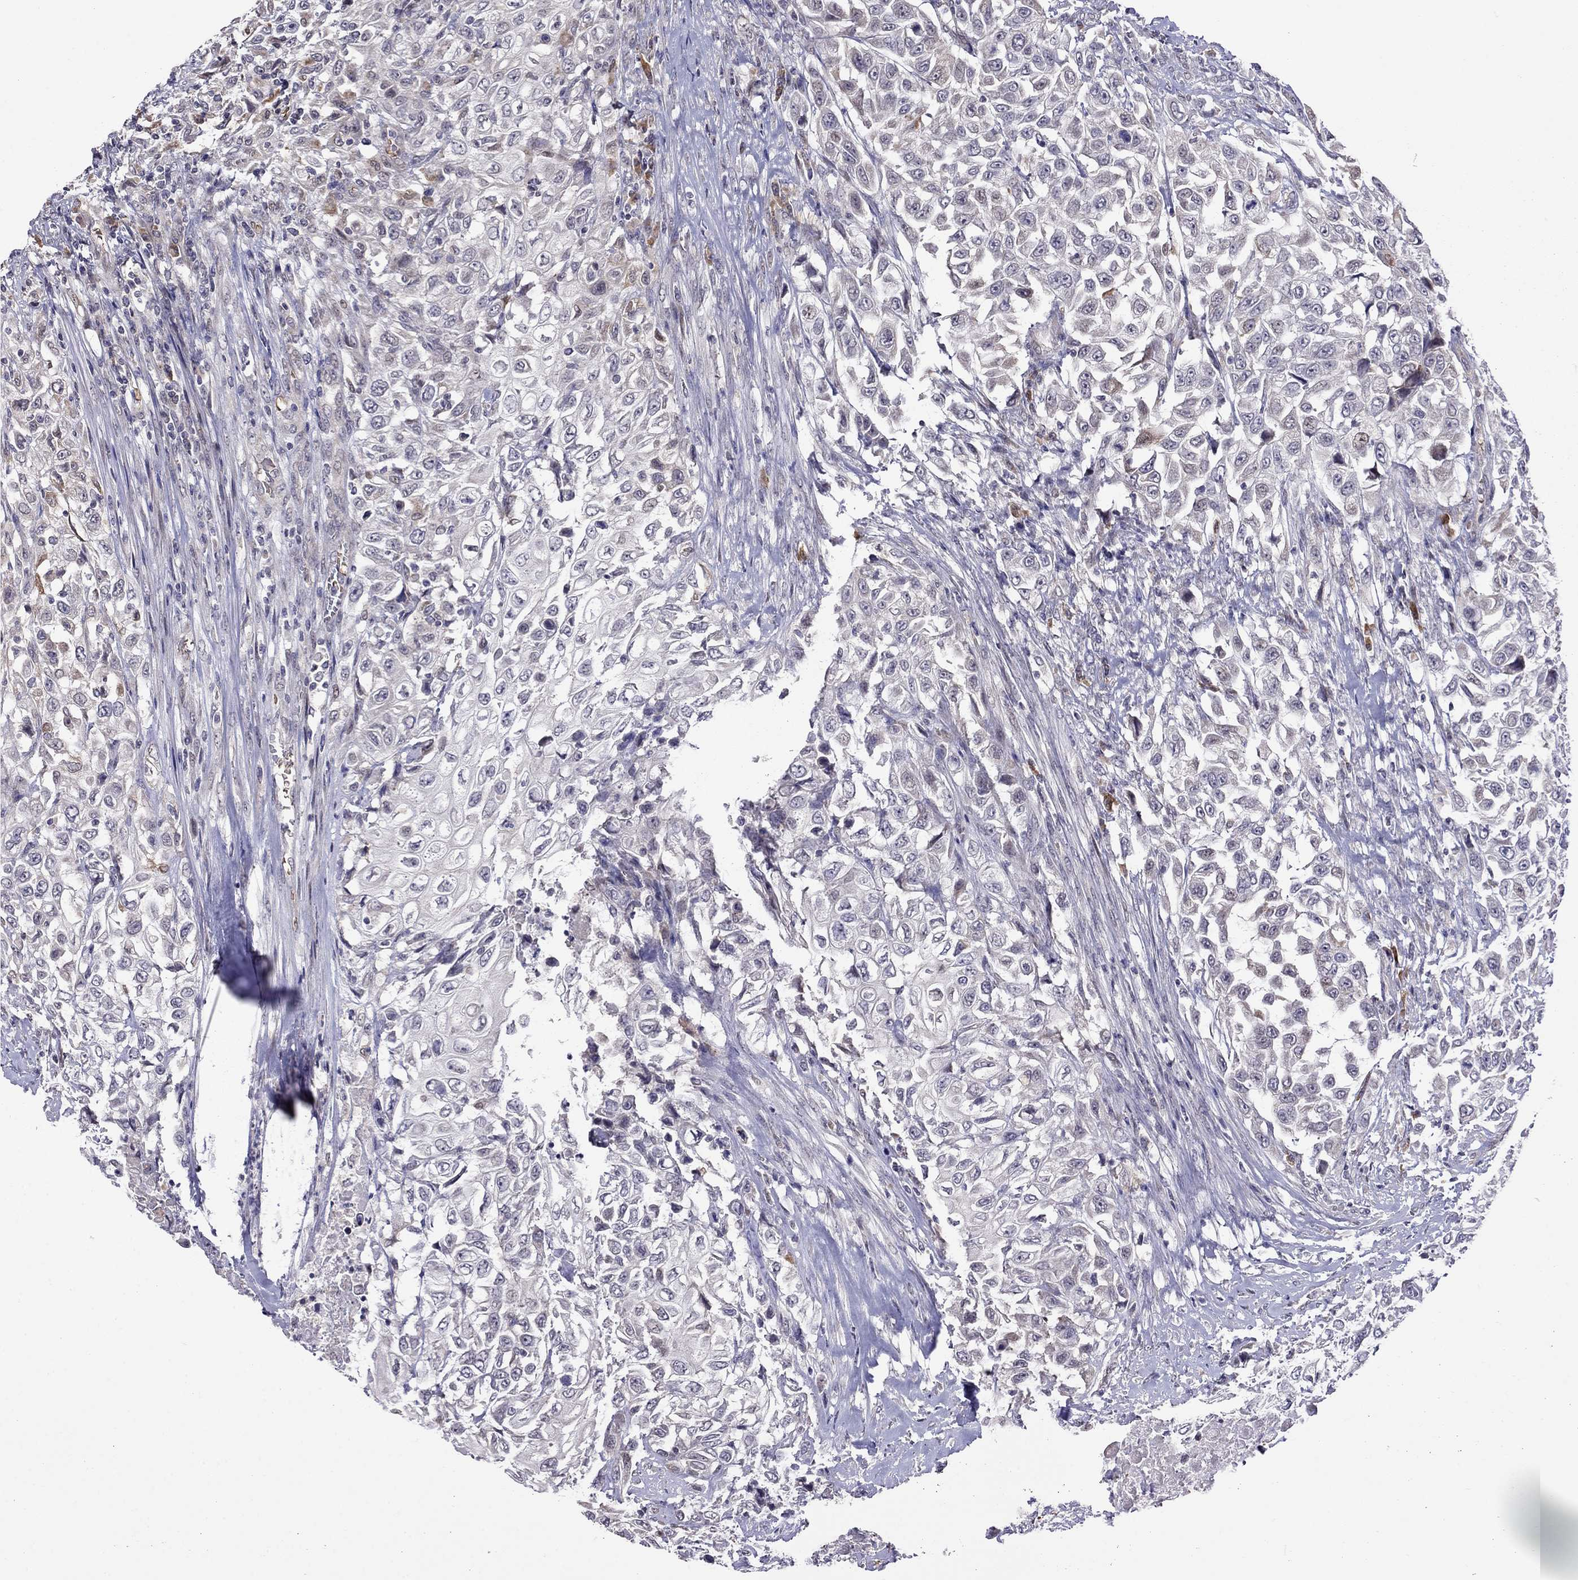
{"staining": {"intensity": "negative", "quantity": "none", "location": "none"}, "tissue": "urothelial cancer", "cell_type": "Tumor cells", "image_type": "cancer", "snomed": [{"axis": "morphology", "description": "Urothelial carcinoma, High grade"}, {"axis": "topography", "description": "Urinary bladder"}], "caption": "This is an IHC micrograph of urothelial carcinoma (high-grade). There is no expression in tumor cells.", "gene": "ADAM28", "patient": {"sex": "female", "age": 56}}